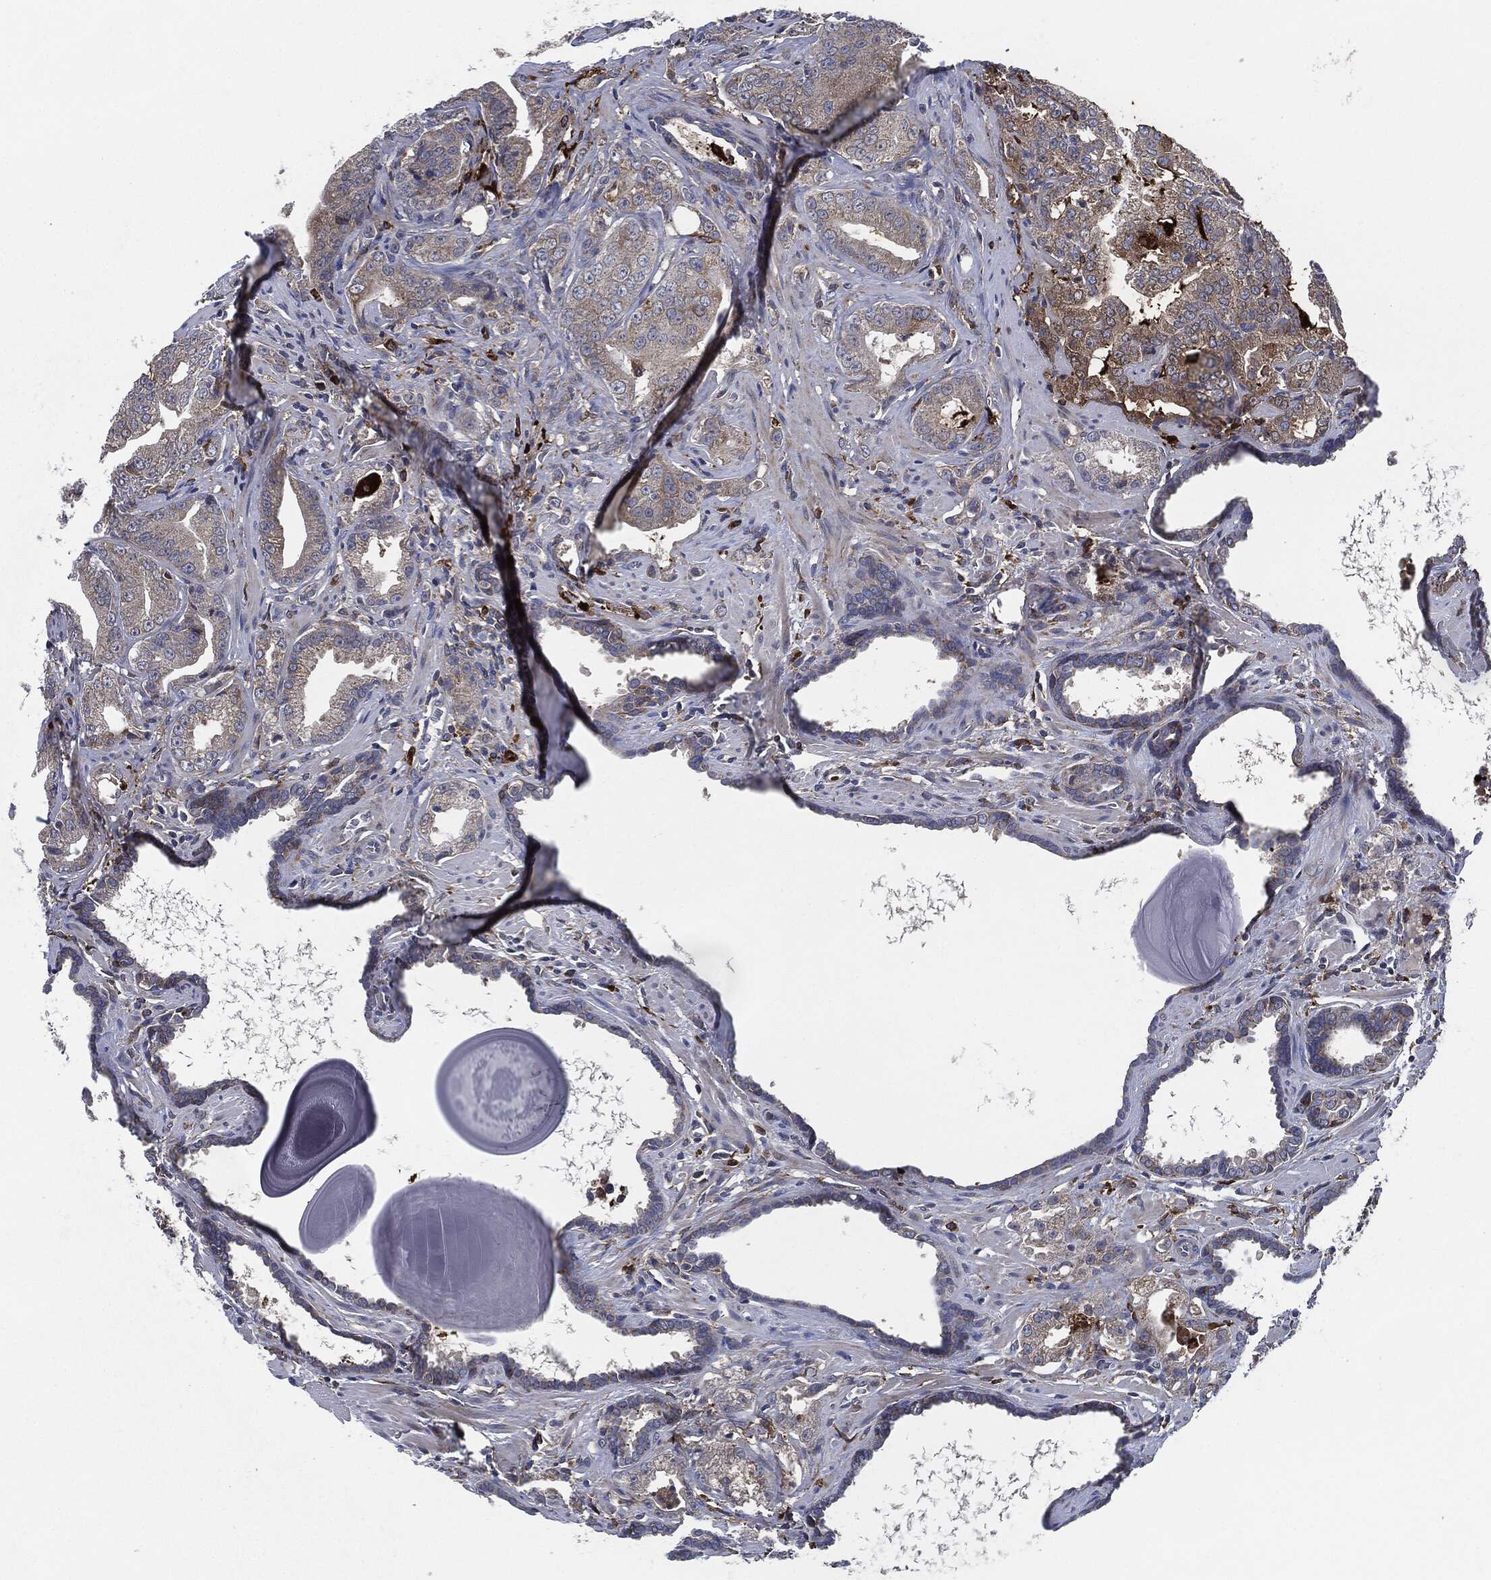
{"staining": {"intensity": "moderate", "quantity": "<25%", "location": "cytoplasmic/membranous"}, "tissue": "prostate cancer", "cell_type": "Tumor cells", "image_type": "cancer", "snomed": [{"axis": "morphology", "description": "Adenocarcinoma, Low grade"}, {"axis": "topography", "description": "Prostate"}], "caption": "An image of prostate adenocarcinoma (low-grade) stained for a protein reveals moderate cytoplasmic/membranous brown staining in tumor cells.", "gene": "TMEM11", "patient": {"sex": "male", "age": 62}}